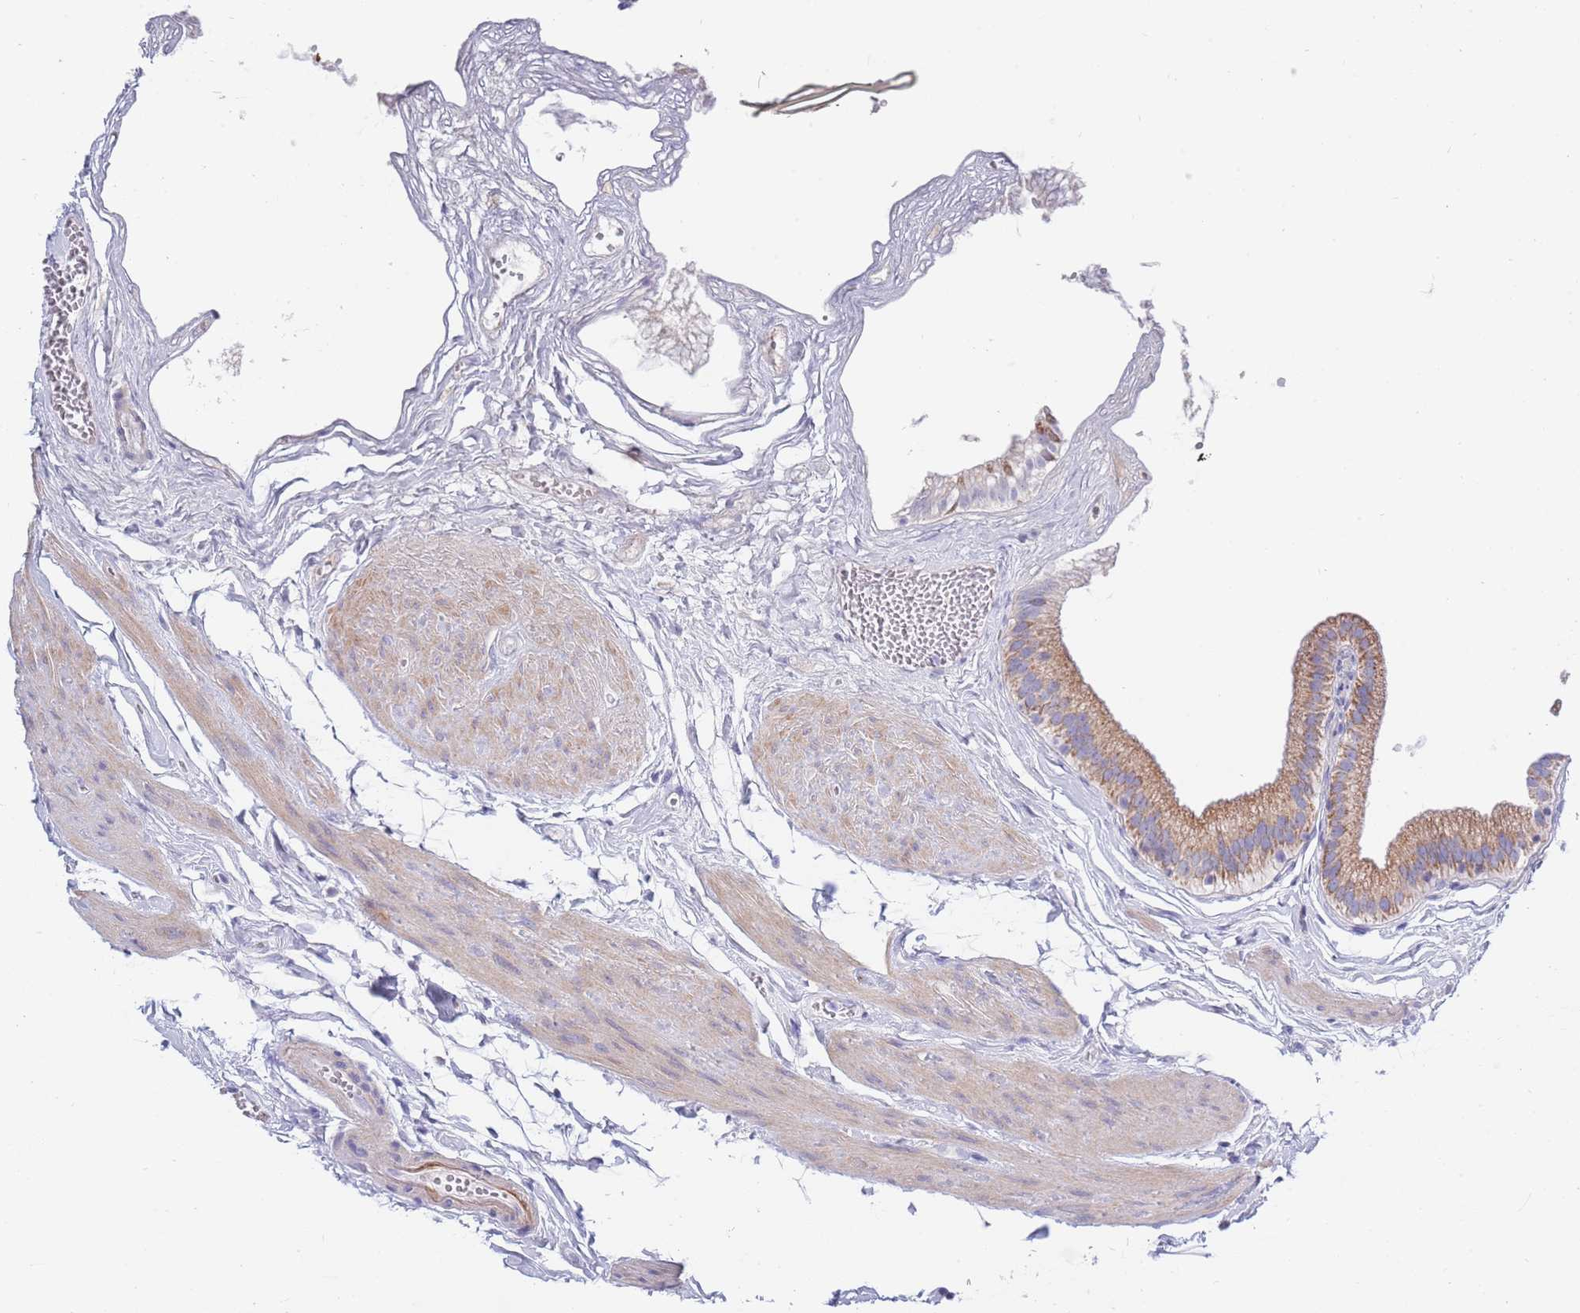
{"staining": {"intensity": "moderate", "quantity": ">75%", "location": "cytoplasmic/membranous"}, "tissue": "gallbladder", "cell_type": "Glandular cells", "image_type": "normal", "snomed": [{"axis": "morphology", "description": "Normal tissue, NOS"}, {"axis": "topography", "description": "Gallbladder"}], "caption": "Immunohistochemistry (IHC) image of unremarkable gallbladder: human gallbladder stained using IHC demonstrates medium levels of moderate protein expression localized specifically in the cytoplasmic/membranous of glandular cells, appearing as a cytoplasmic/membranous brown color.", "gene": "EMC8", "patient": {"sex": "female", "age": 54}}